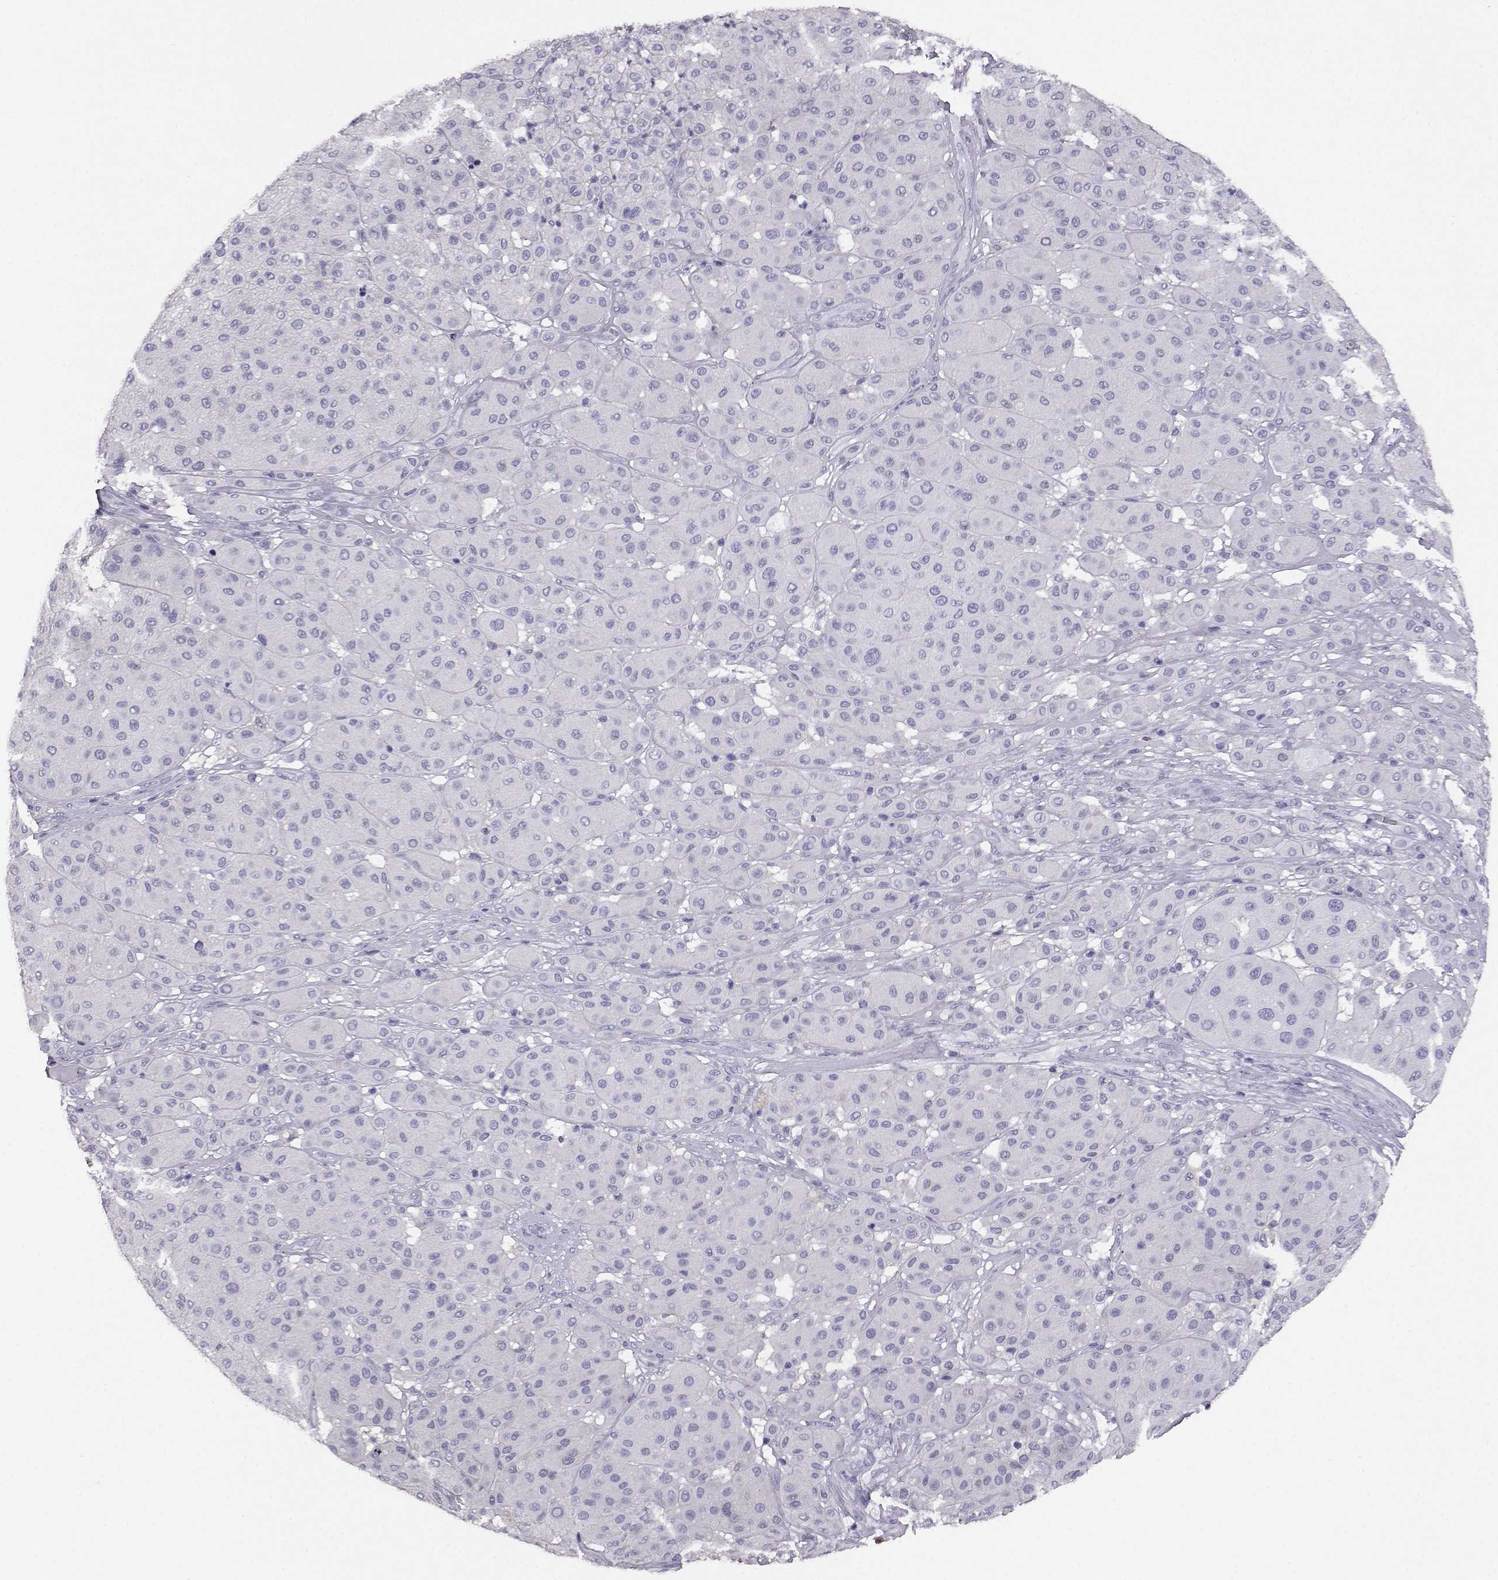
{"staining": {"intensity": "negative", "quantity": "none", "location": "none"}, "tissue": "melanoma", "cell_type": "Tumor cells", "image_type": "cancer", "snomed": [{"axis": "morphology", "description": "Malignant melanoma, Metastatic site"}, {"axis": "topography", "description": "Smooth muscle"}], "caption": "This micrograph is of melanoma stained with immunohistochemistry to label a protein in brown with the nuclei are counter-stained blue. There is no expression in tumor cells.", "gene": "AKR1B1", "patient": {"sex": "male", "age": 41}}